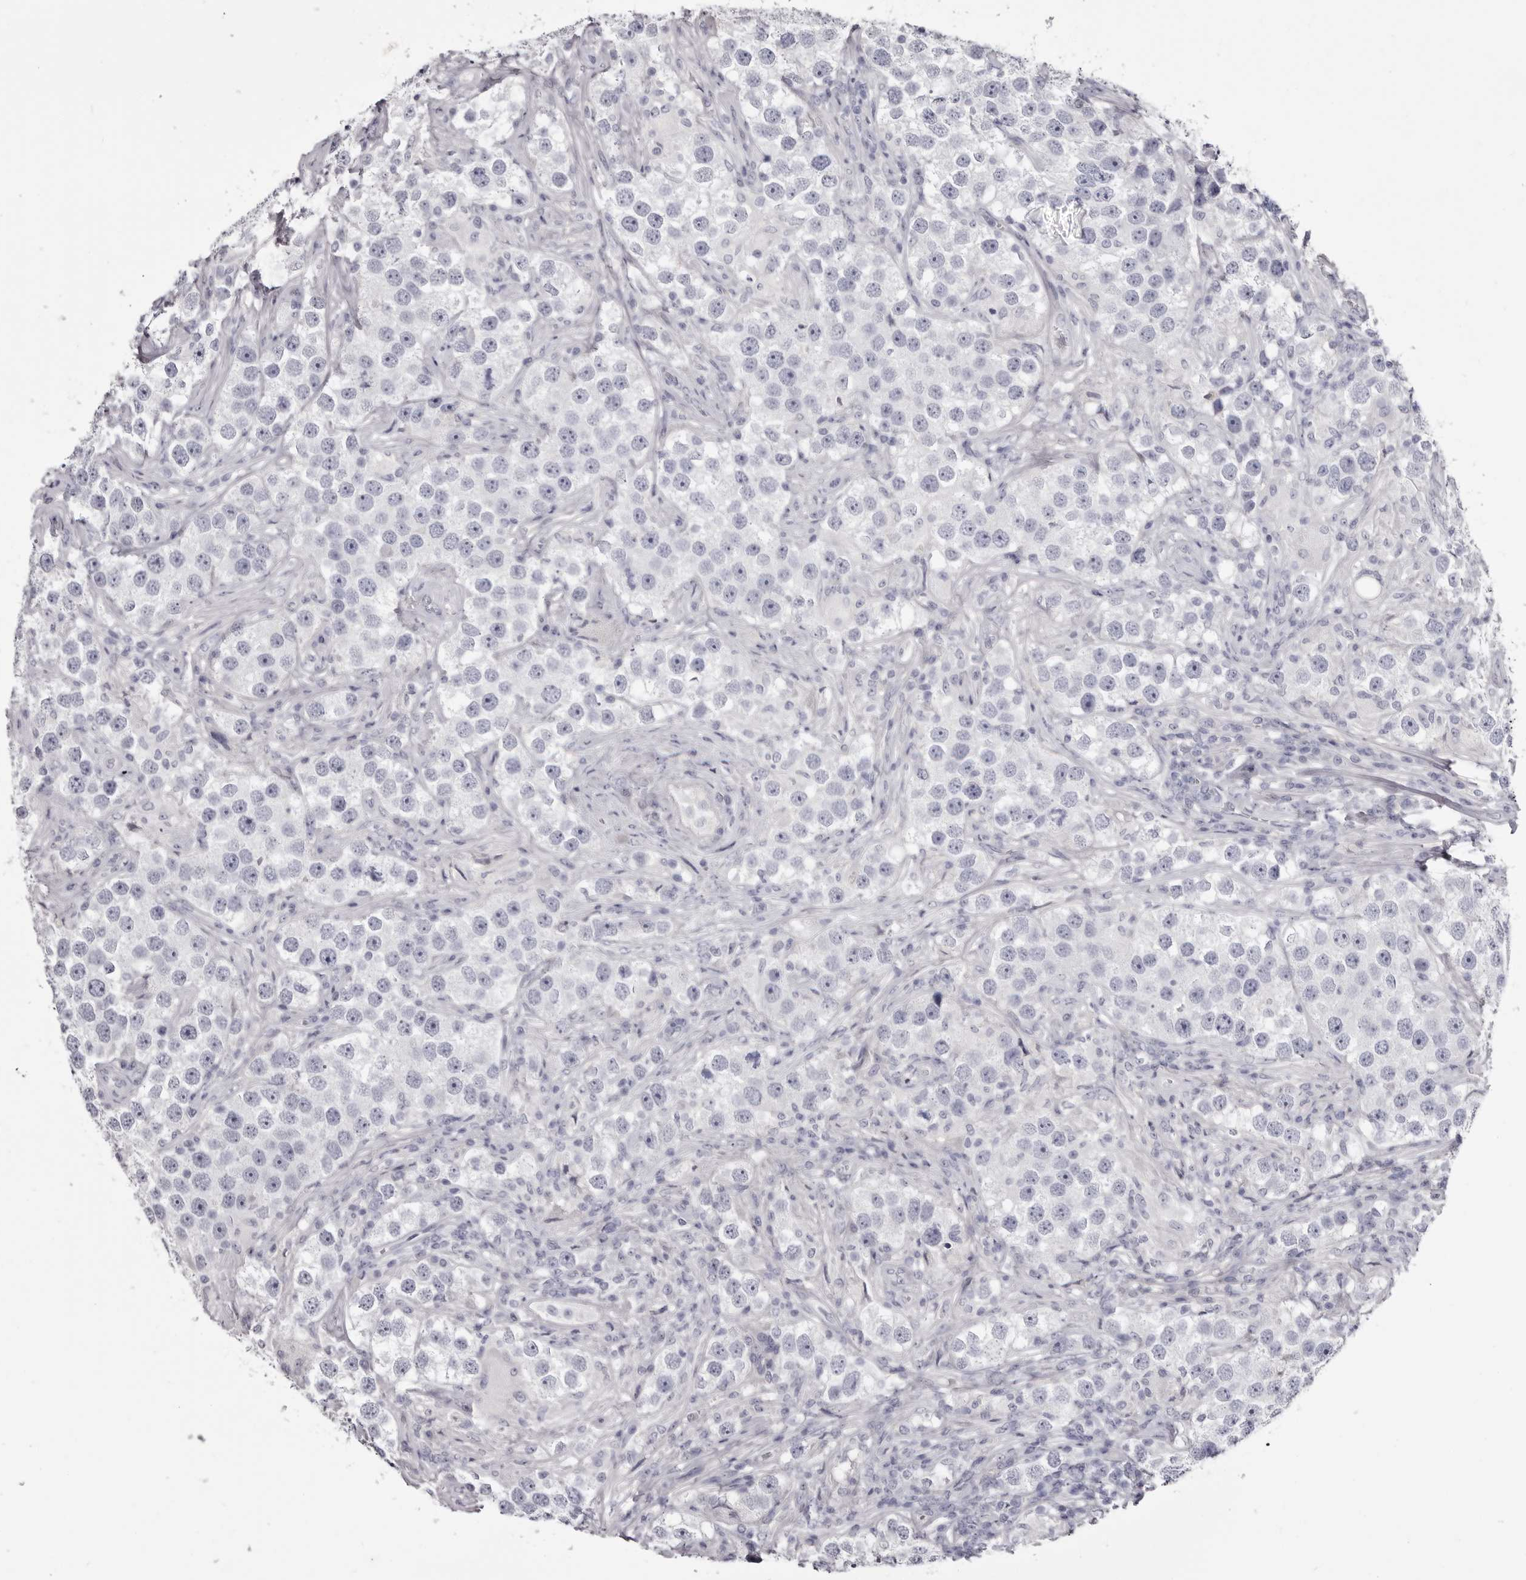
{"staining": {"intensity": "negative", "quantity": "none", "location": "none"}, "tissue": "testis cancer", "cell_type": "Tumor cells", "image_type": "cancer", "snomed": [{"axis": "morphology", "description": "Seminoma, NOS"}, {"axis": "topography", "description": "Testis"}], "caption": "The immunohistochemistry histopathology image has no significant positivity in tumor cells of testis seminoma tissue.", "gene": "CA6", "patient": {"sex": "male", "age": 49}}